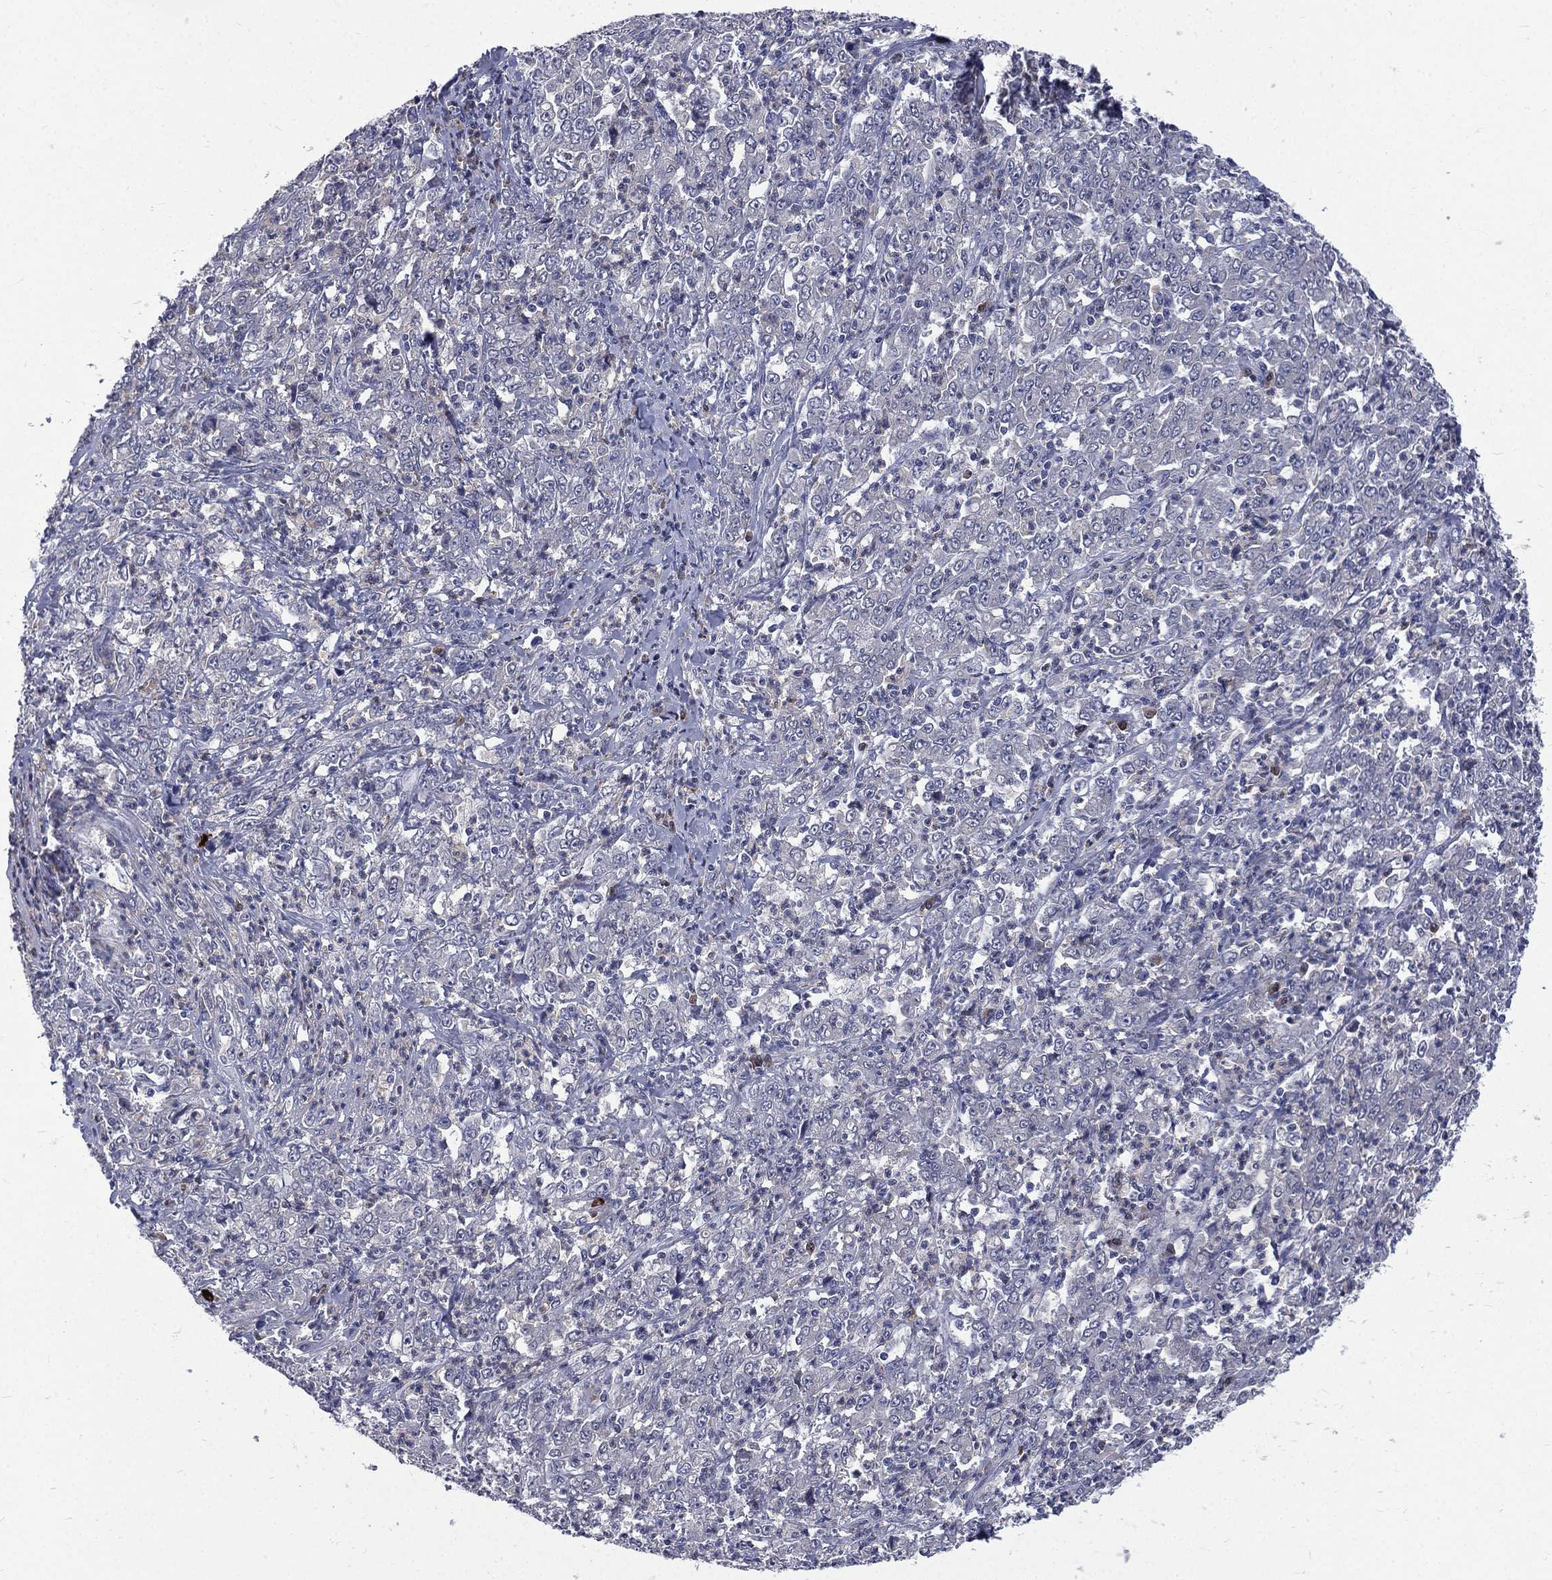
{"staining": {"intensity": "negative", "quantity": "none", "location": "none"}, "tissue": "stomach cancer", "cell_type": "Tumor cells", "image_type": "cancer", "snomed": [{"axis": "morphology", "description": "Adenocarcinoma, NOS"}, {"axis": "topography", "description": "Stomach, lower"}], "caption": "Stomach cancer was stained to show a protein in brown. There is no significant expression in tumor cells.", "gene": "CA12", "patient": {"sex": "female", "age": 71}}